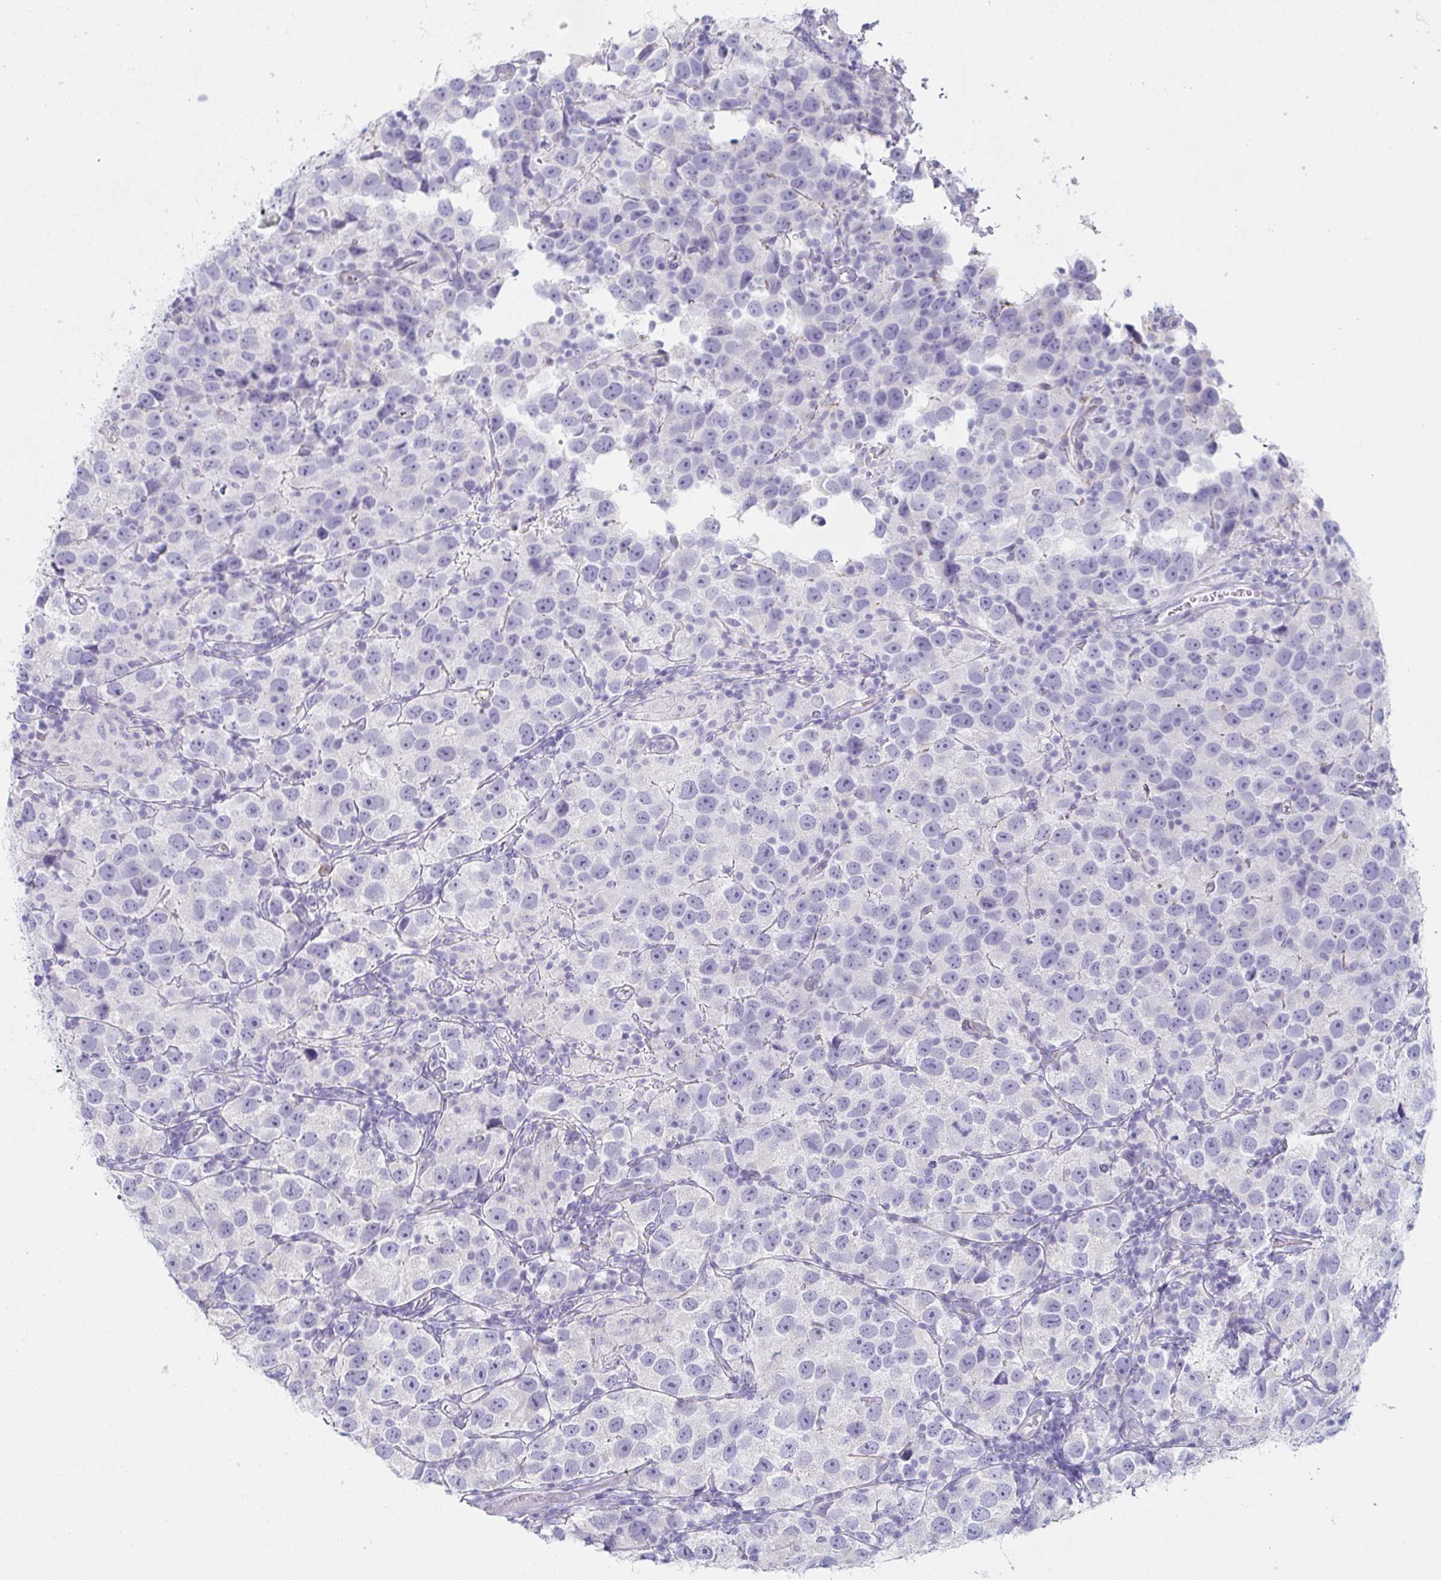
{"staining": {"intensity": "negative", "quantity": "none", "location": "none"}, "tissue": "testis cancer", "cell_type": "Tumor cells", "image_type": "cancer", "snomed": [{"axis": "morphology", "description": "Seminoma, NOS"}, {"axis": "topography", "description": "Testis"}], "caption": "Immunohistochemistry (IHC) of human testis seminoma displays no staining in tumor cells. (DAB (3,3'-diaminobenzidine) immunohistochemistry with hematoxylin counter stain).", "gene": "PRR27", "patient": {"sex": "male", "age": 26}}